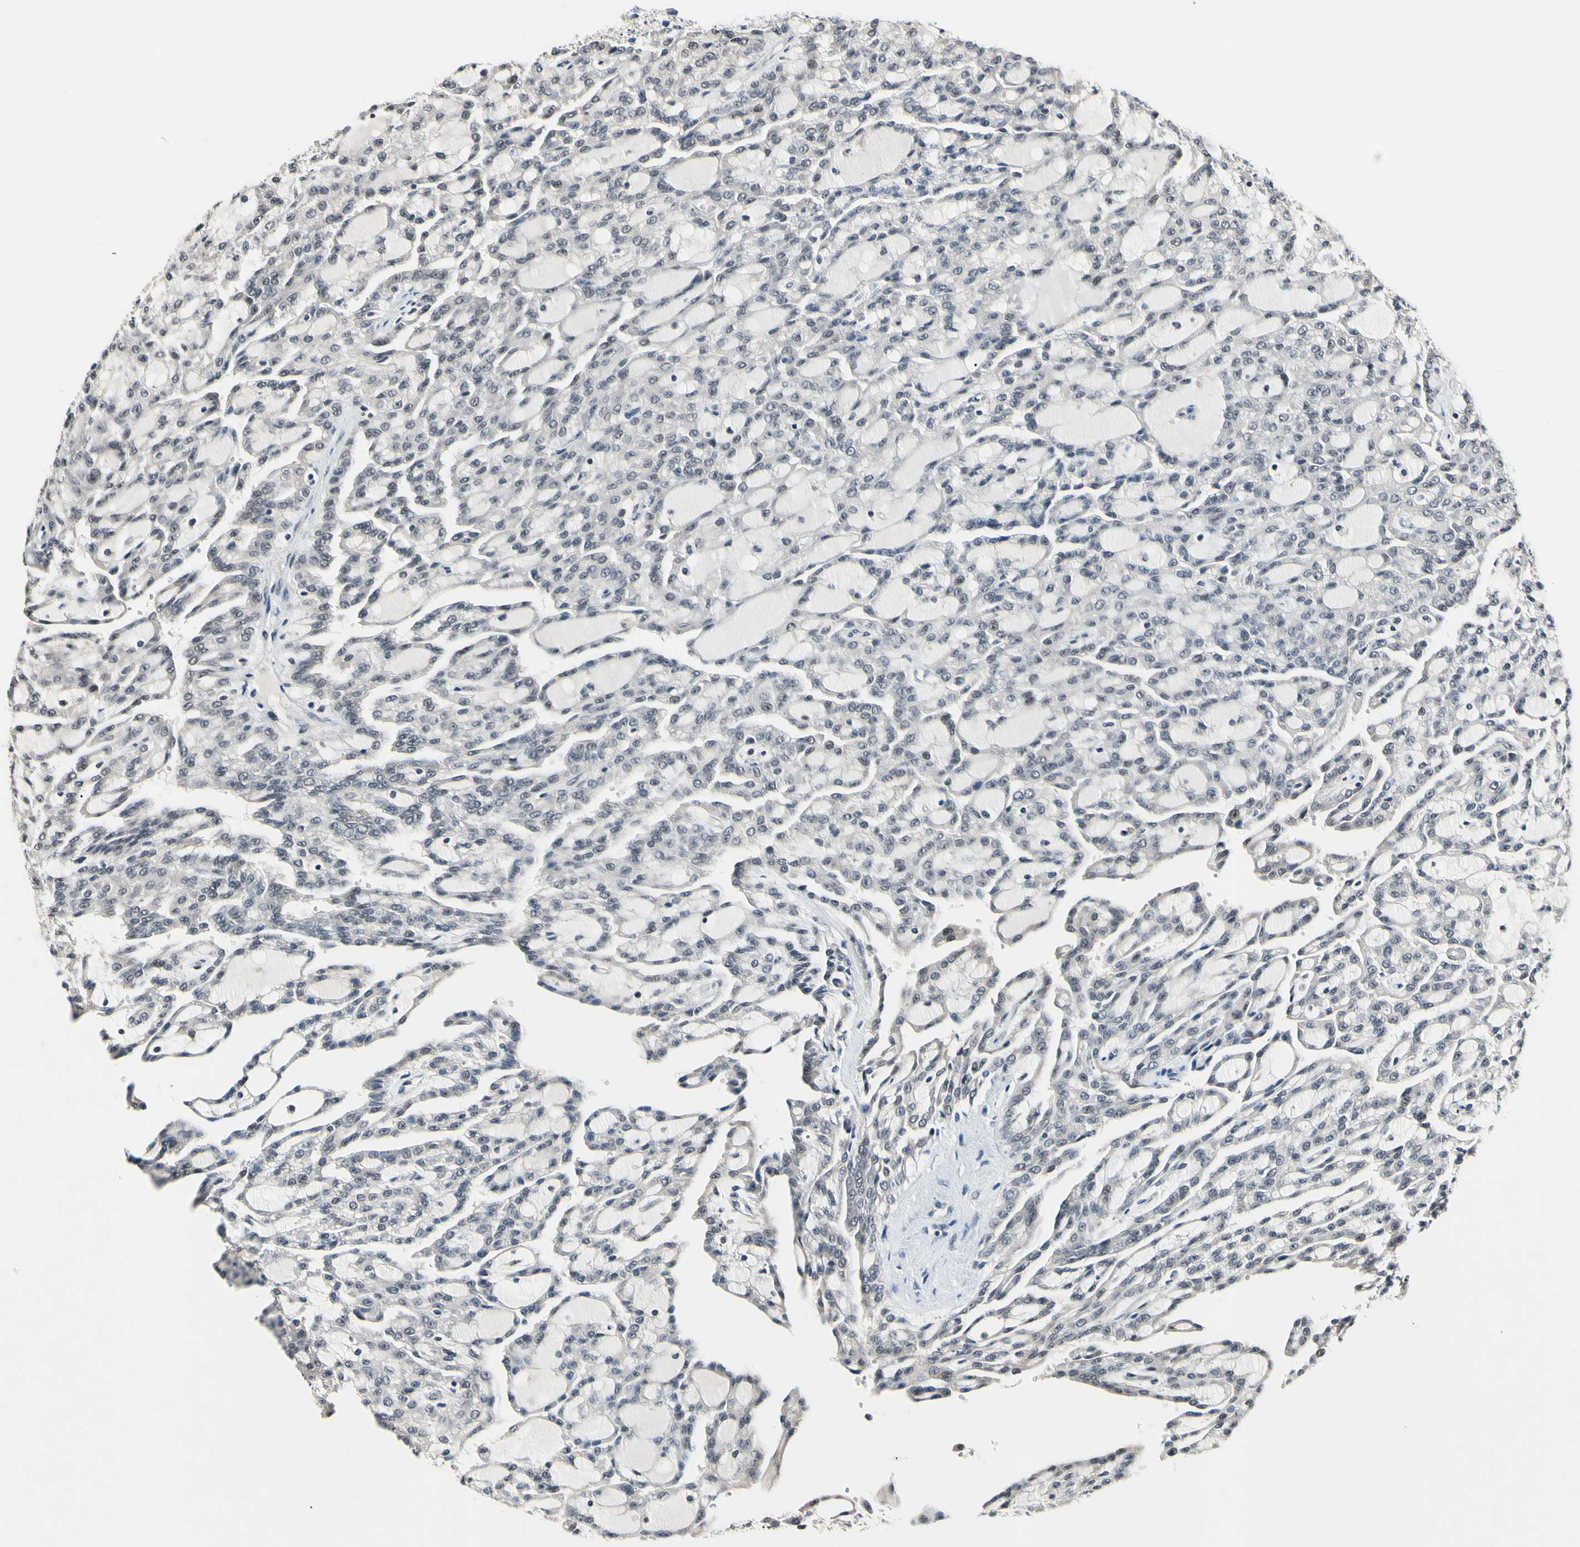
{"staining": {"intensity": "negative", "quantity": "none", "location": "none"}, "tissue": "renal cancer", "cell_type": "Tumor cells", "image_type": "cancer", "snomed": [{"axis": "morphology", "description": "Adenocarcinoma, NOS"}, {"axis": "topography", "description": "Kidney"}], "caption": "Tumor cells show no significant staining in renal cancer (adenocarcinoma).", "gene": "PSMD10", "patient": {"sex": "male", "age": 63}}